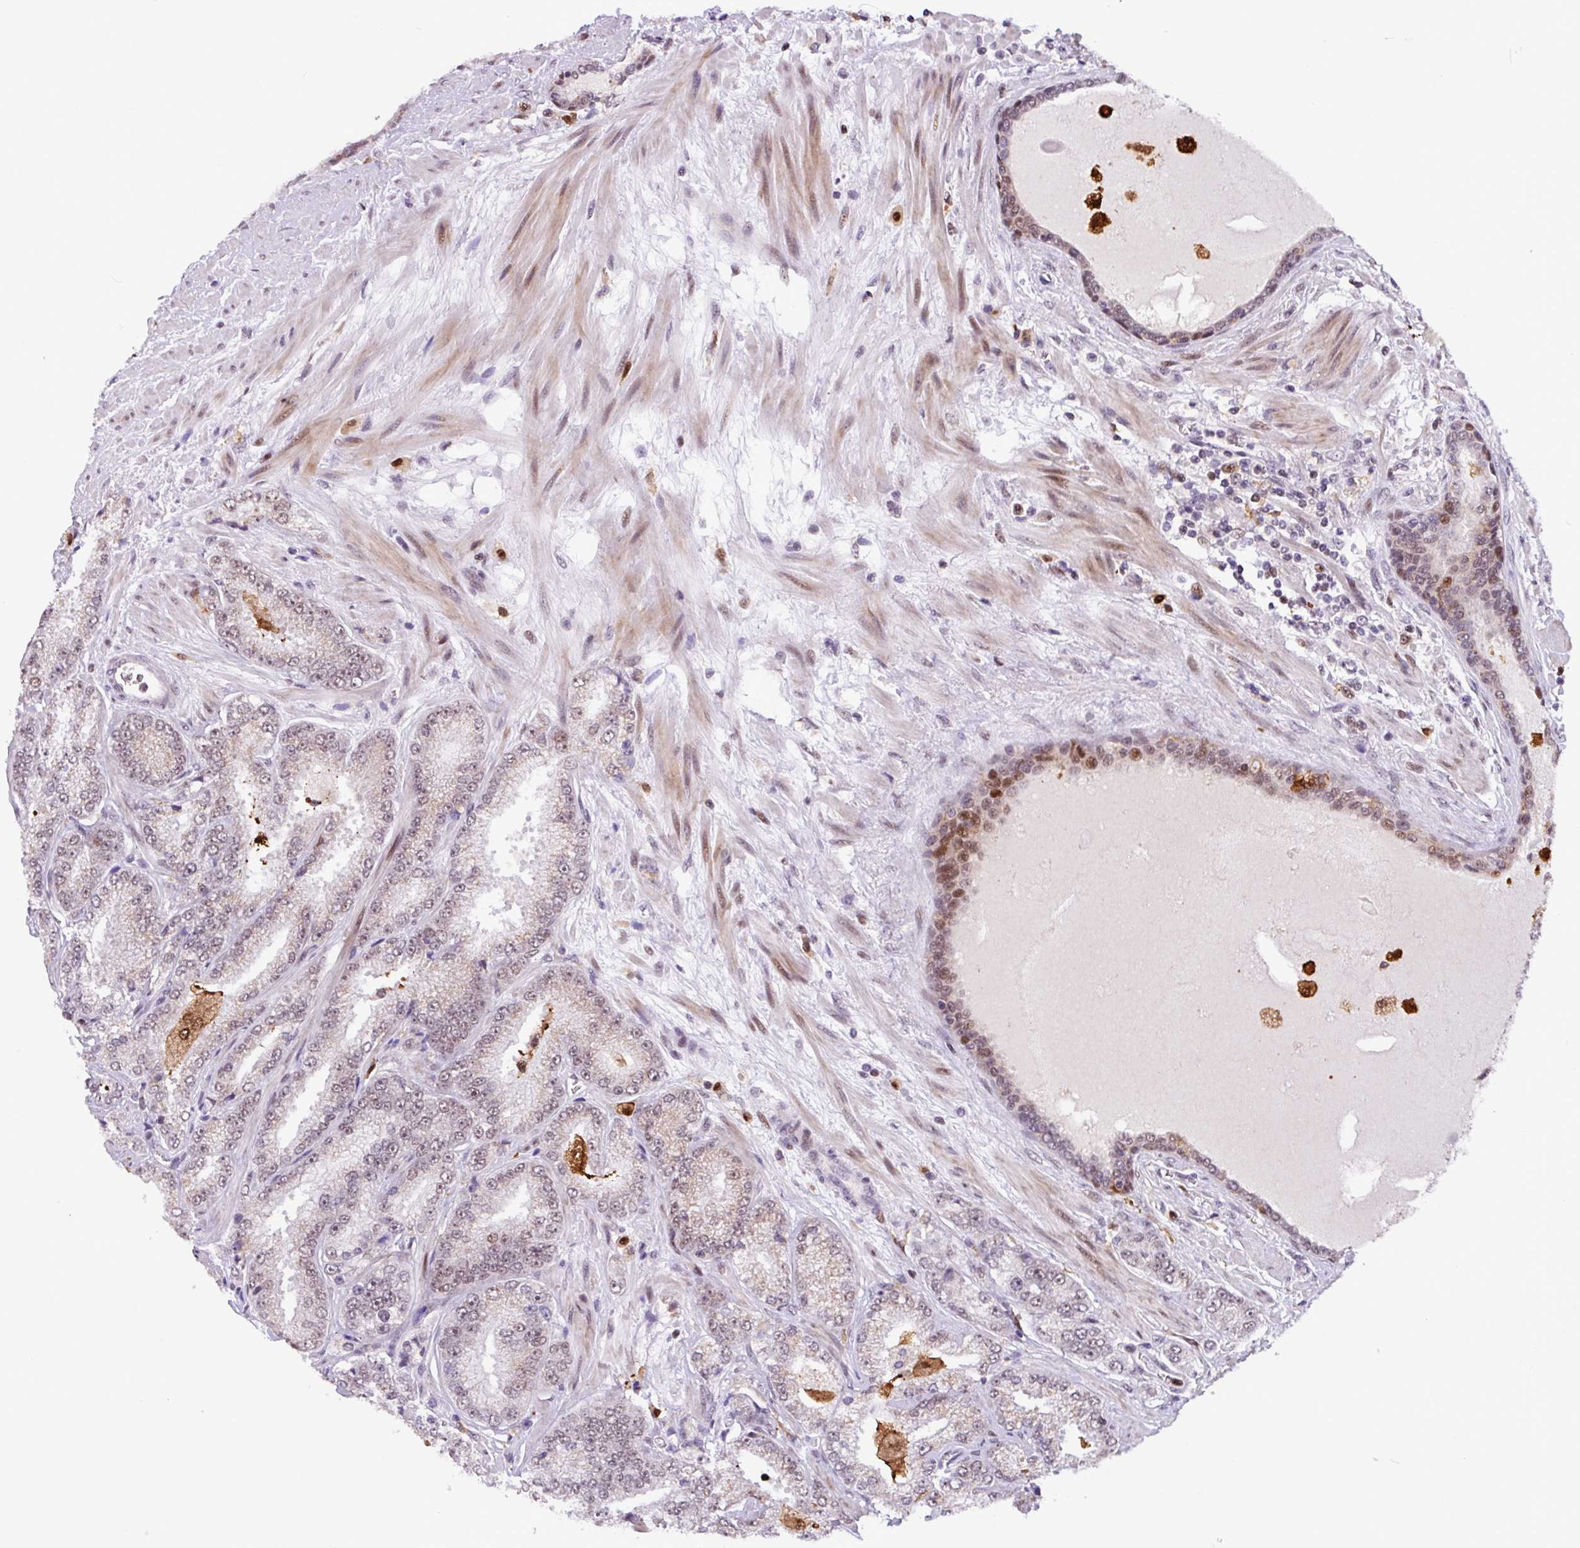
{"staining": {"intensity": "weak", "quantity": "25%-75%", "location": "nuclear"}, "tissue": "prostate cancer", "cell_type": "Tumor cells", "image_type": "cancer", "snomed": [{"axis": "morphology", "description": "Adenocarcinoma, High grade"}, {"axis": "topography", "description": "Prostate"}], "caption": "Immunohistochemical staining of high-grade adenocarcinoma (prostate) reveals low levels of weak nuclear protein expression in approximately 25%-75% of tumor cells.", "gene": "BRD3", "patient": {"sex": "male", "age": 68}}